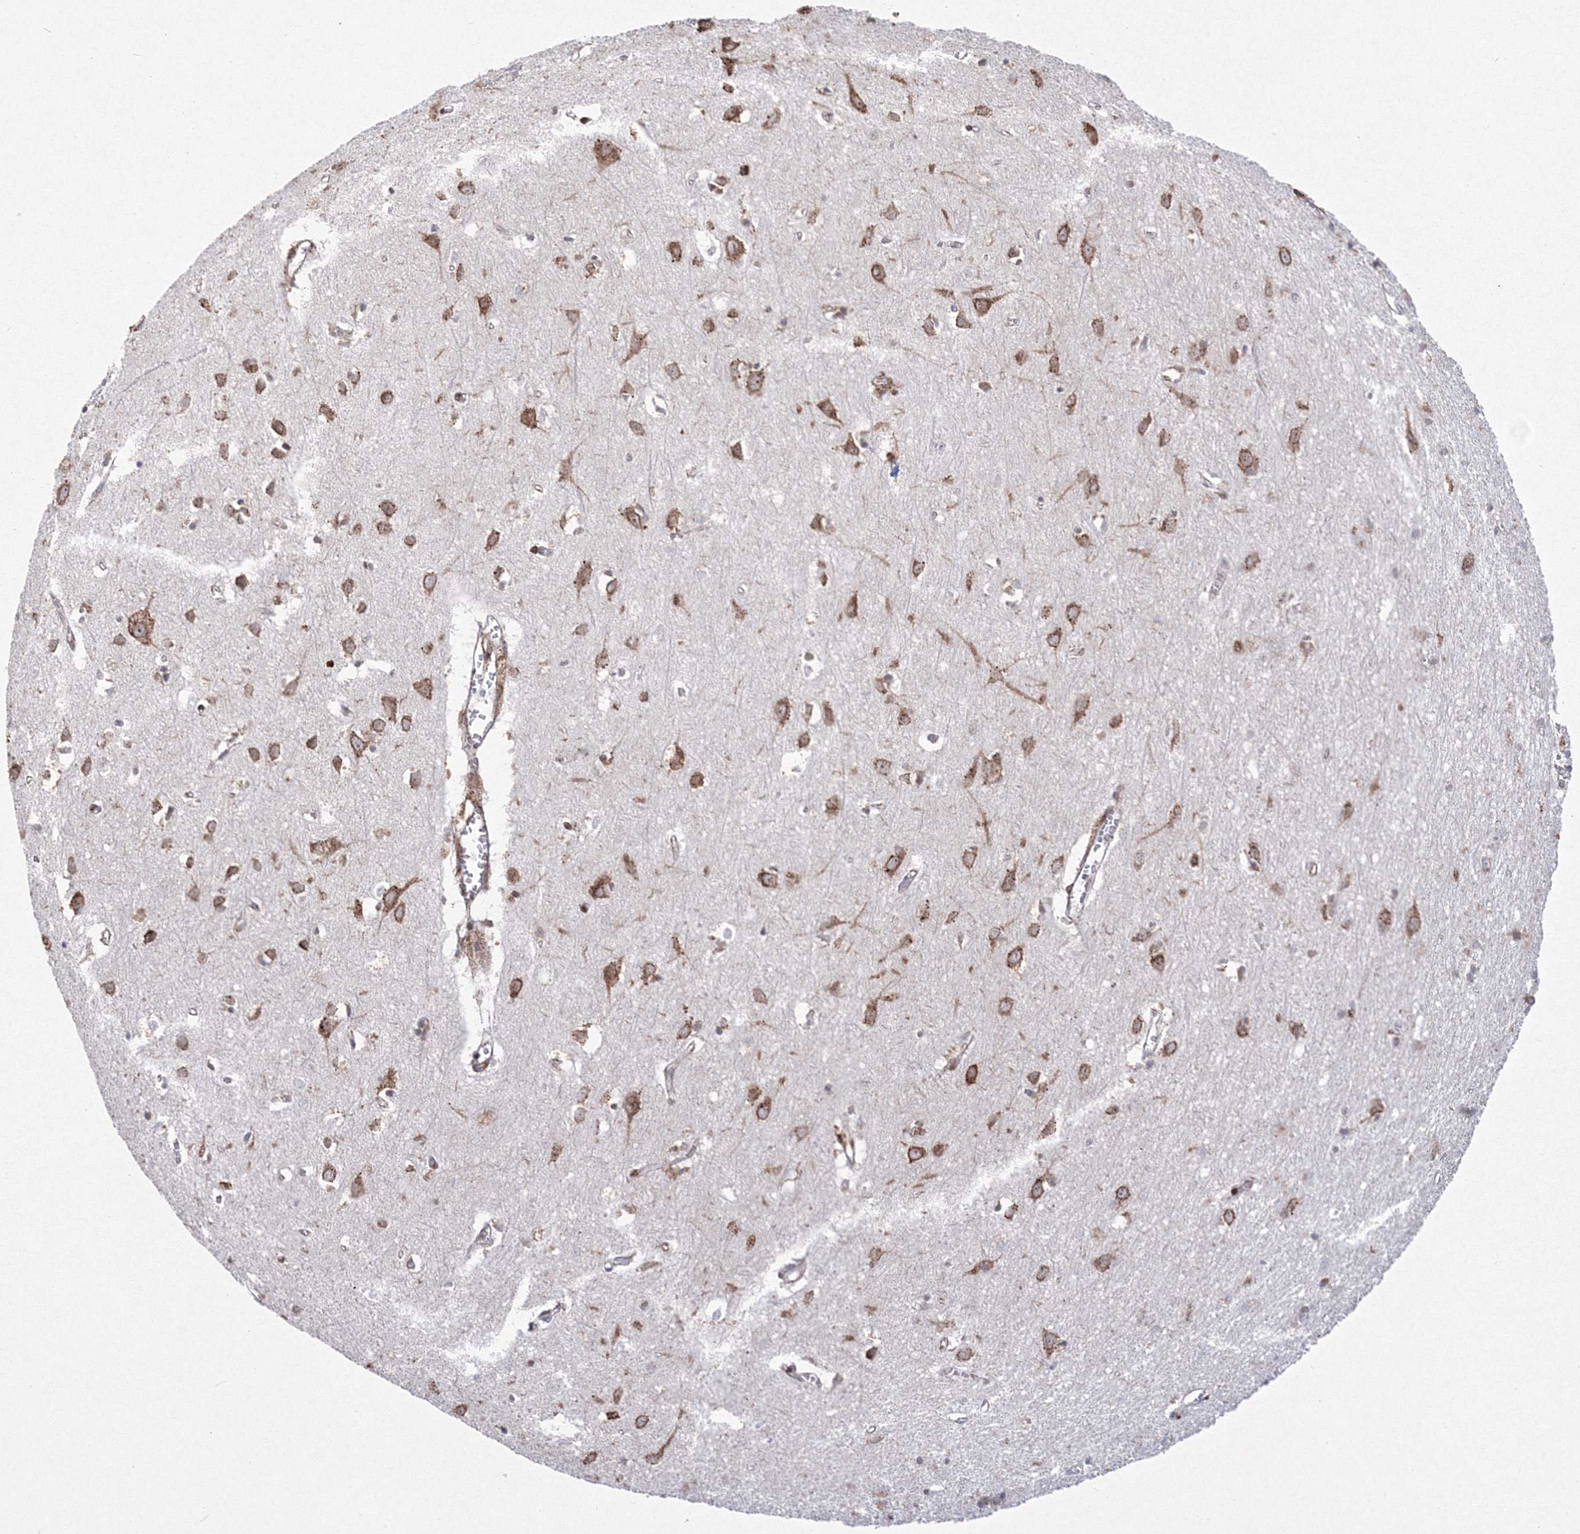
{"staining": {"intensity": "weak", "quantity": ">75%", "location": "cytoplasmic/membranous"}, "tissue": "cerebral cortex", "cell_type": "Endothelial cells", "image_type": "normal", "snomed": [{"axis": "morphology", "description": "Normal tissue, NOS"}, {"axis": "topography", "description": "Cerebral cortex"}], "caption": "Endothelial cells reveal low levels of weak cytoplasmic/membranous positivity in about >75% of cells in unremarkable cerebral cortex. (brown staining indicates protein expression, while blue staining denotes nuclei).", "gene": "EFCAB12", "patient": {"sex": "female", "age": 64}}